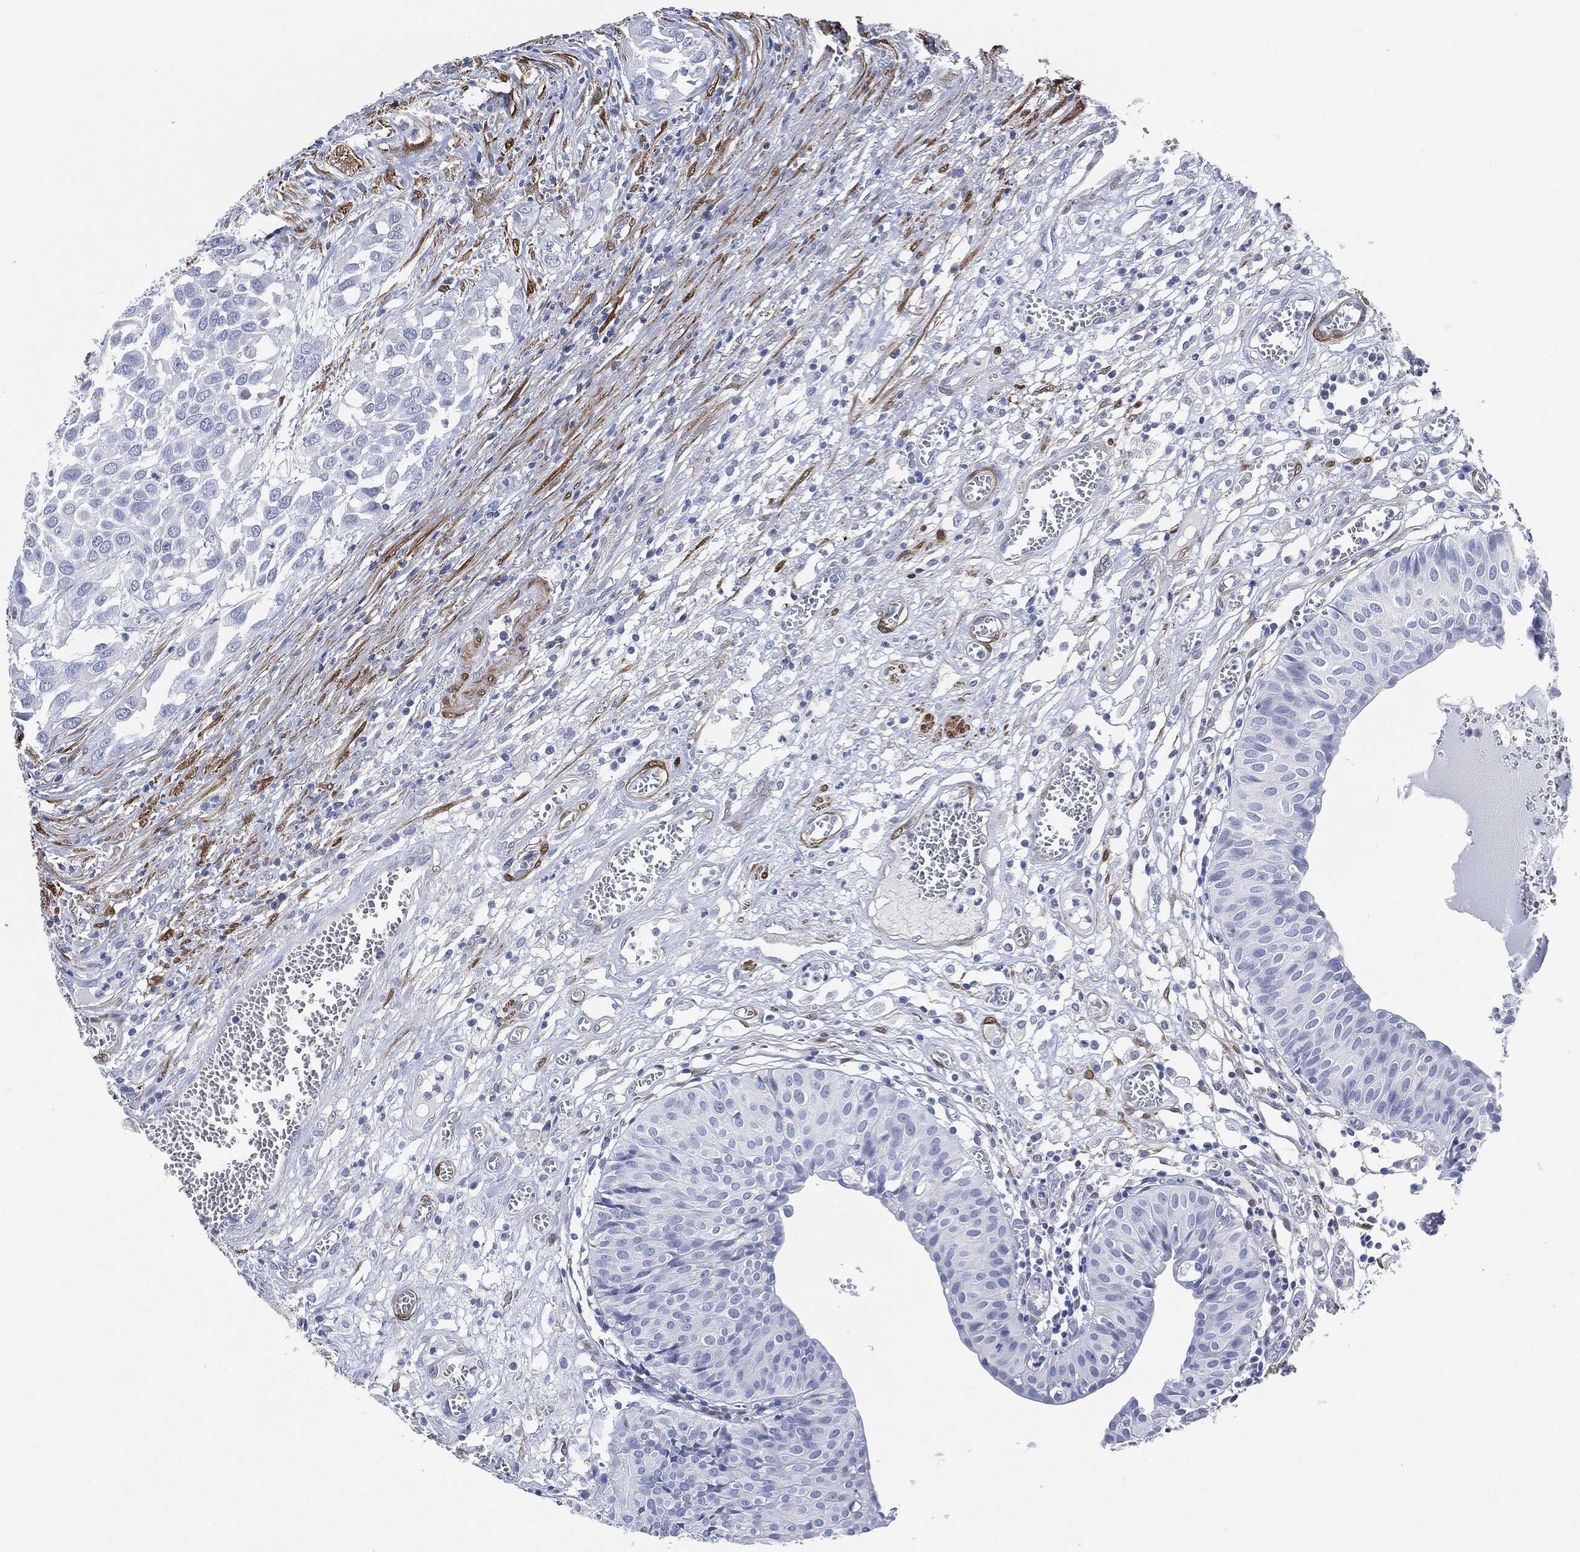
{"staining": {"intensity": "negative", "quantity": "none", "location": "none"}, "tissue": "urinary bladder", "cell_type": "Urothelial cells", "image_type": "normal", "snomed": [{"axis": "morphology", "description": "Normal tissue, NOS"}, {"axis": "morphology", "description": "Urothelial carcinoma, NOS"}, {"axis": "morphology", "description": "Urothelial carcinoma, High grade"}, {"axis": "topography", "description": "Urinary bladder"}], "caption": "DAB immunohistochemical staining of unremarkable urinary bladder exhibits no significant expression in urothelial cells. The staining was performed using DAB (3,3'-diaminobenzidine) to visualize the protein expression in brown, while the nuclei were stained in blue with hematoxylin (Magnification: 20x).", "gene": "TAGLN", "patient": {"sex": "male", "age": 57}}